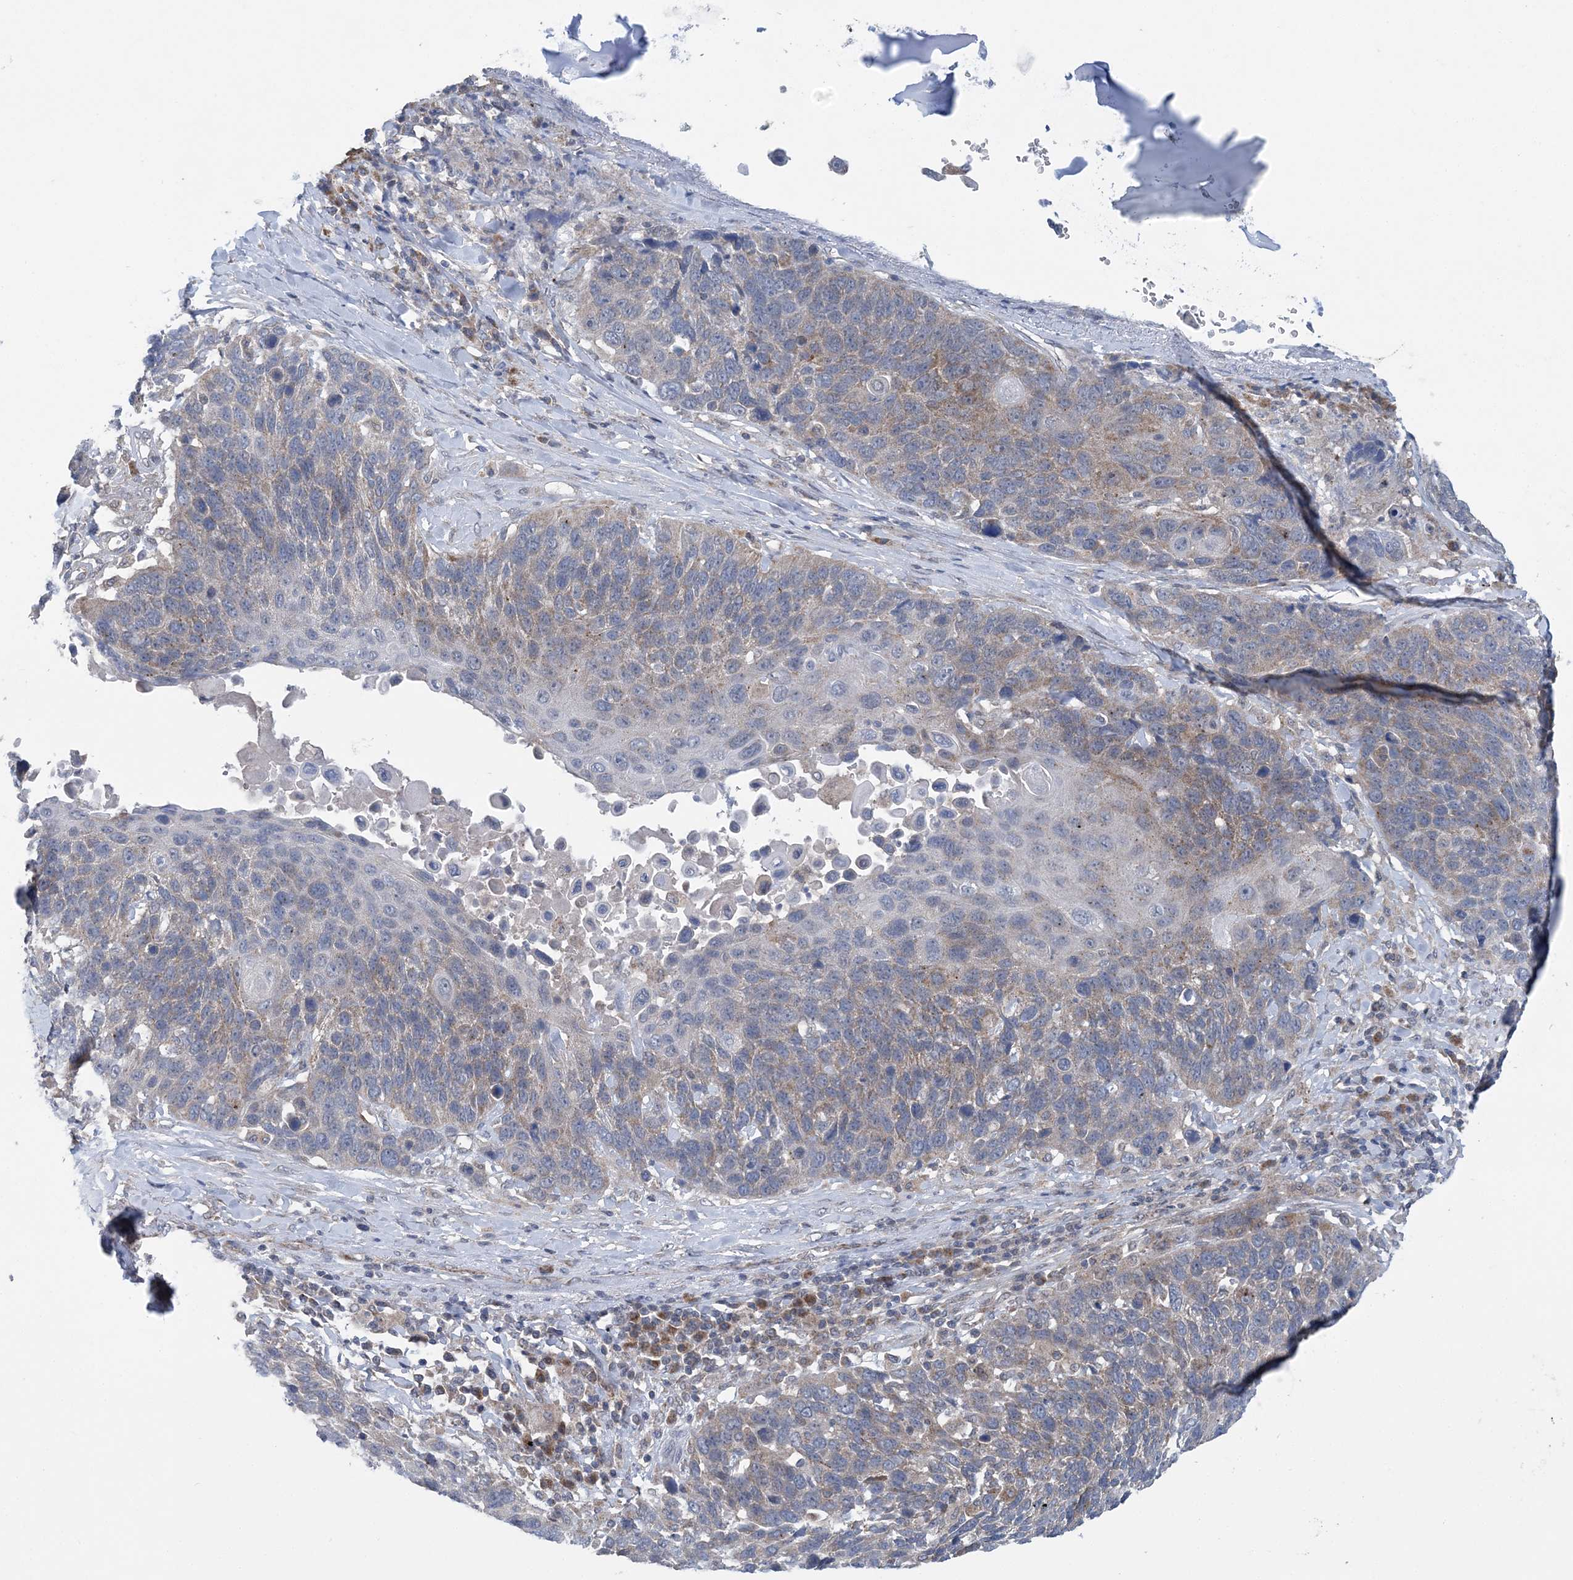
{"staining": {"intensity": "weak", "quantity": "25%-75%", "location": "cytoplasmic/membranous"}, "tissue": "lung cancer", "cell_type": "Tumor cells", "image_type": "cancer", "snomed": [{"axis": "morphology", "description": "Squamous cell carcinoma, NOS"}, {"axis": "topography", "description": "Lung"}], "caption": "This is a micrograph of IHC staining of lung cancer, which shows weak expression in the cytoplasmic/membranous of tumor cells.", "gene": "COPE", "patient": {"sex": "male", "age": 66}}